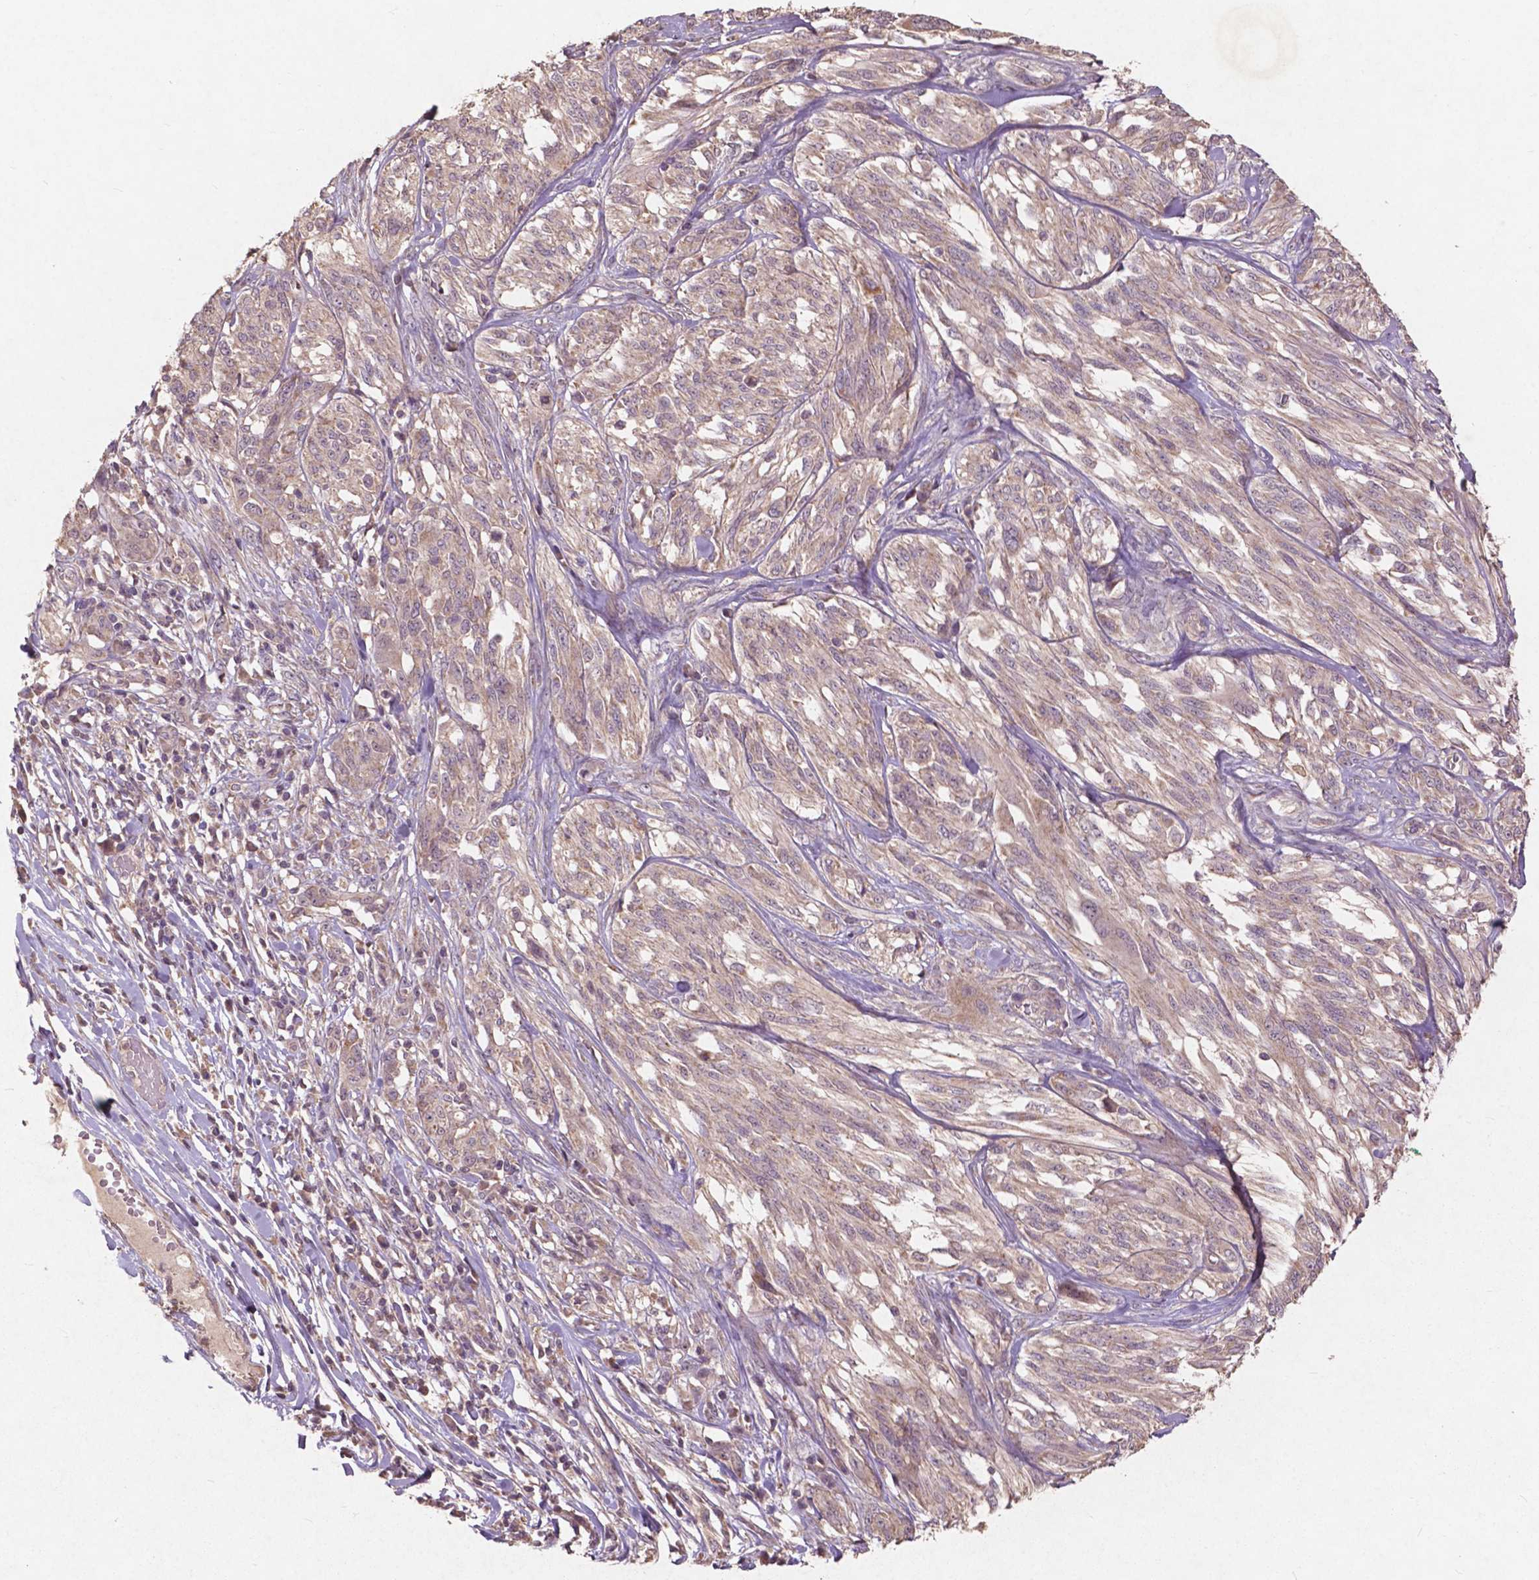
{"staining": {"intensity": "weak", "quantity": ">75%", "location": "cytoplasmic/membranous"}, "tissue": "melanoma", "cell_type": "Tumor cells", "image_type": "cancer", "snomed": [{"axis": "morphology", "description": "Malignant melanoma, NOS"}, {"axis": "topography", "description": "Skin"}], "caption": "Tumor cells demonstrate low levels of weak cytoplasmic/membranous expression in approximately >75% of cells in melanoma.", "gene": "ST6GALNAC5", "patient": {"sex": "female", "age": 91}}